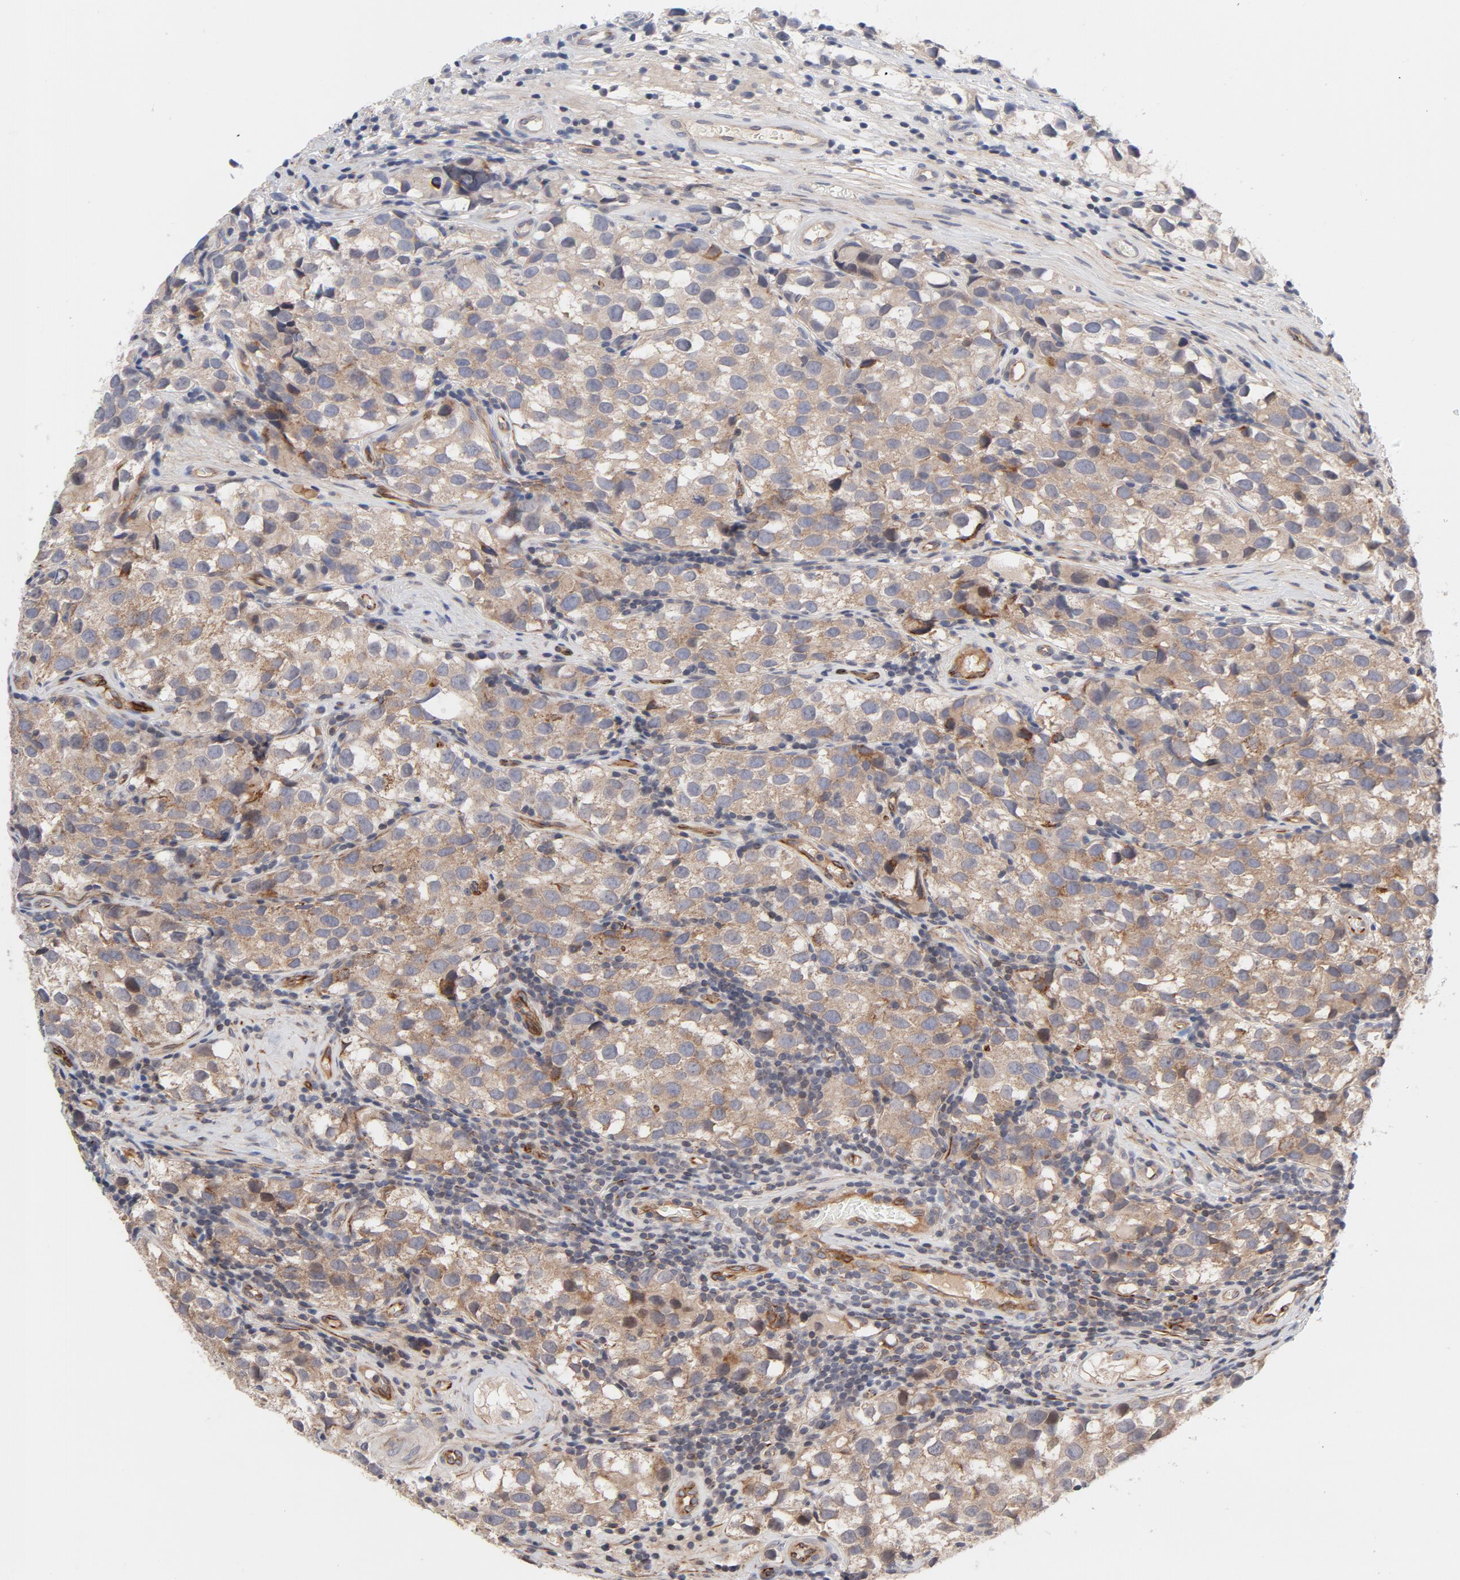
{"staining": {"intensity": "moderate", "quantity": ">75%", "location": "cytoplasmic/membranous"}, "tissue": "testis cancer", "cell_type": "Tumor cells", "image_type": "cancer", "snomed": [{"axis": "morphology", "description": "Seminoma, NOS"}, {"axis": "topography", "description": "Testis"}], "caption": "Protein staining of seminoma (testis) tissue shows moderate cytoplasmic/membranous staining in approximately >75% of tumor cells.", "gene": "DNAAF2", "patient": {"sex": "male", "age": 39}}